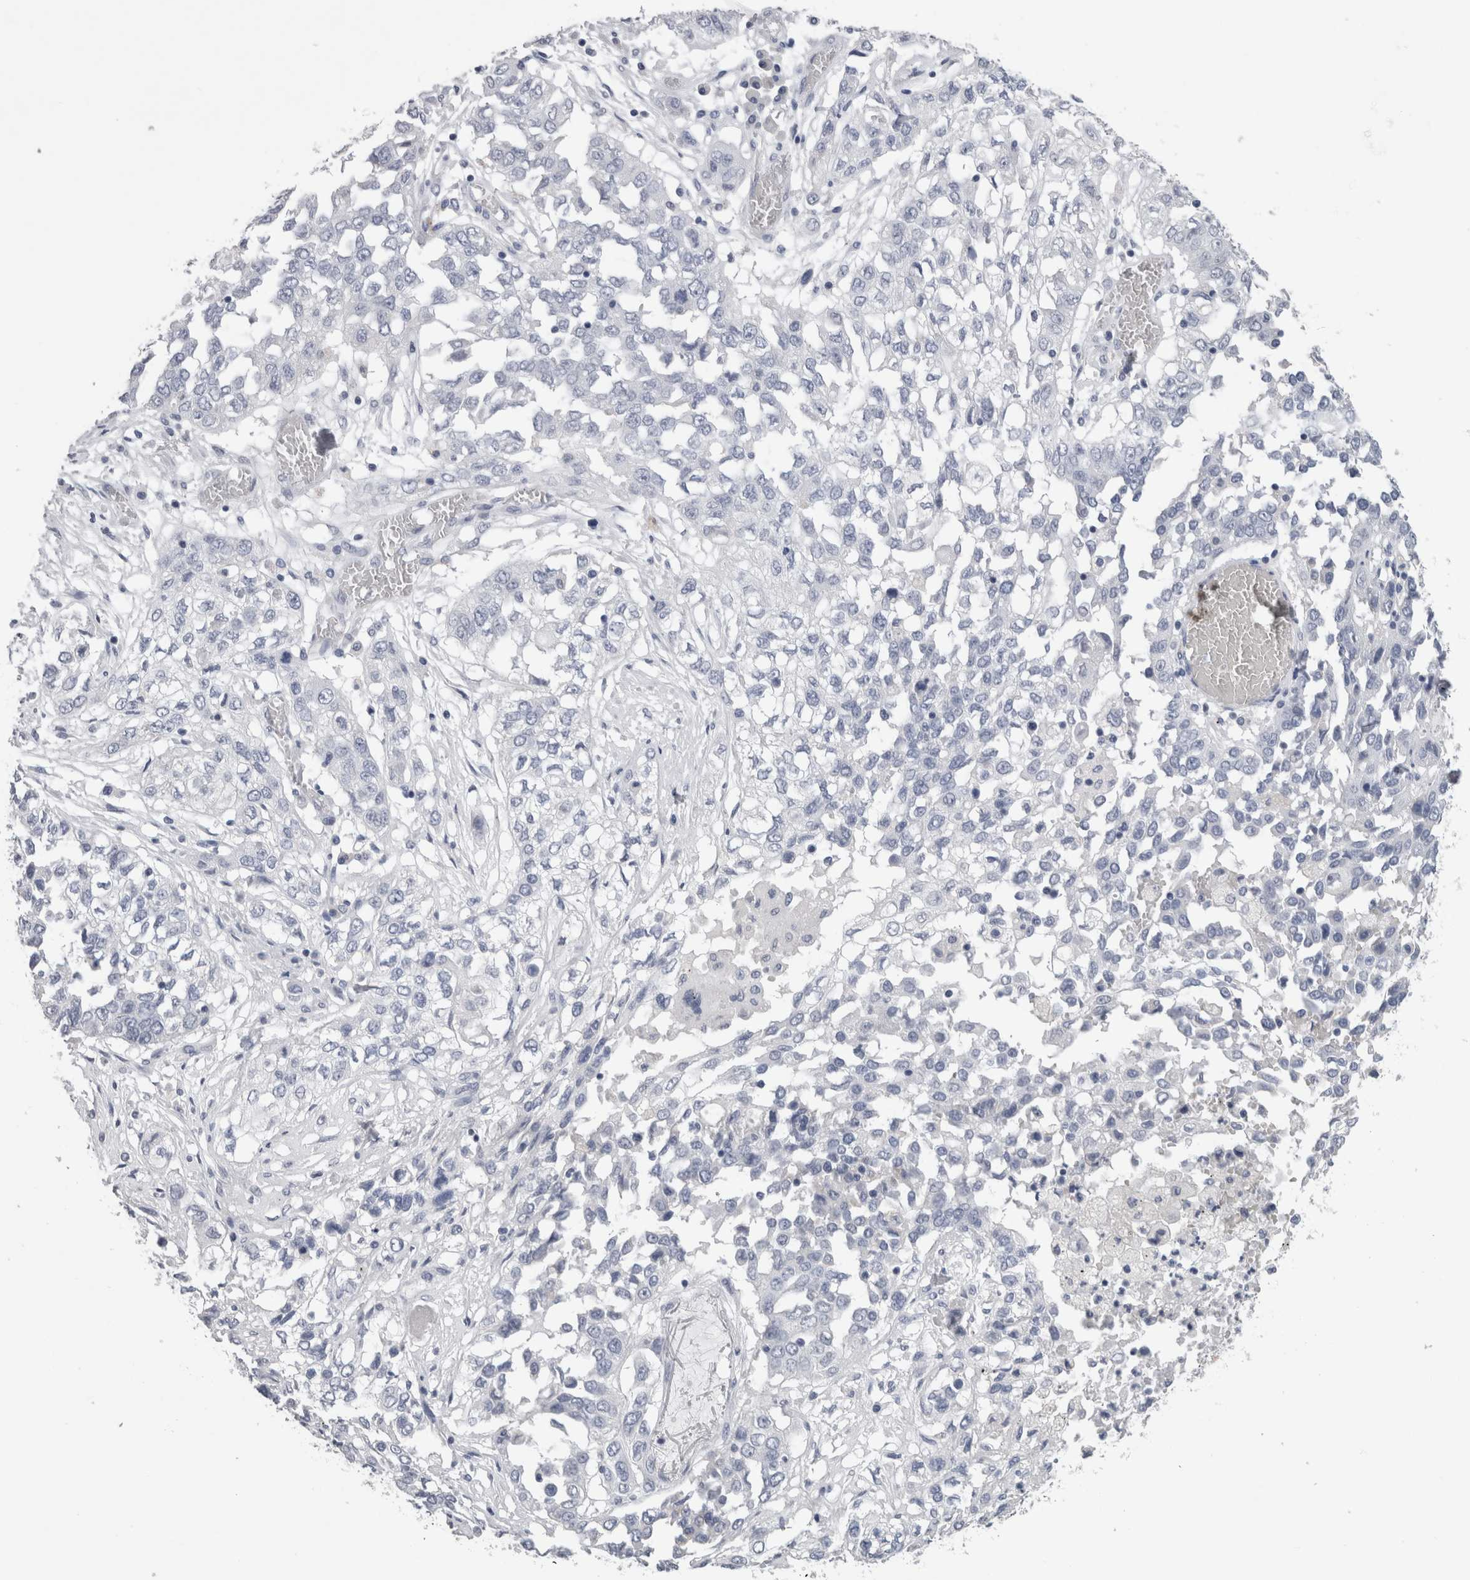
{"staining": {"intensity": "negative", "quantity": "none", "location": "none"}, "tissue": "lung cancer", "cell_type": "Tumor cells", "image_type": "cancer", "snomed": [{"axis": "morphology", "description": "Squamous cell carcinoma, NOS"}, {"axis": "topography", "description": "Lung"}], "caption": "Tumor cells are negative for protein expression in human lung squamous cell carcinoma. Brightfield microscopy of immunohistochemistry stained with DAB (3,3'-diaminobenzidine) (brown) and hematoxylin (blue), captured at high magnification.", "gene": "CA8", "patient": {"sex": "male", "age": 71}}